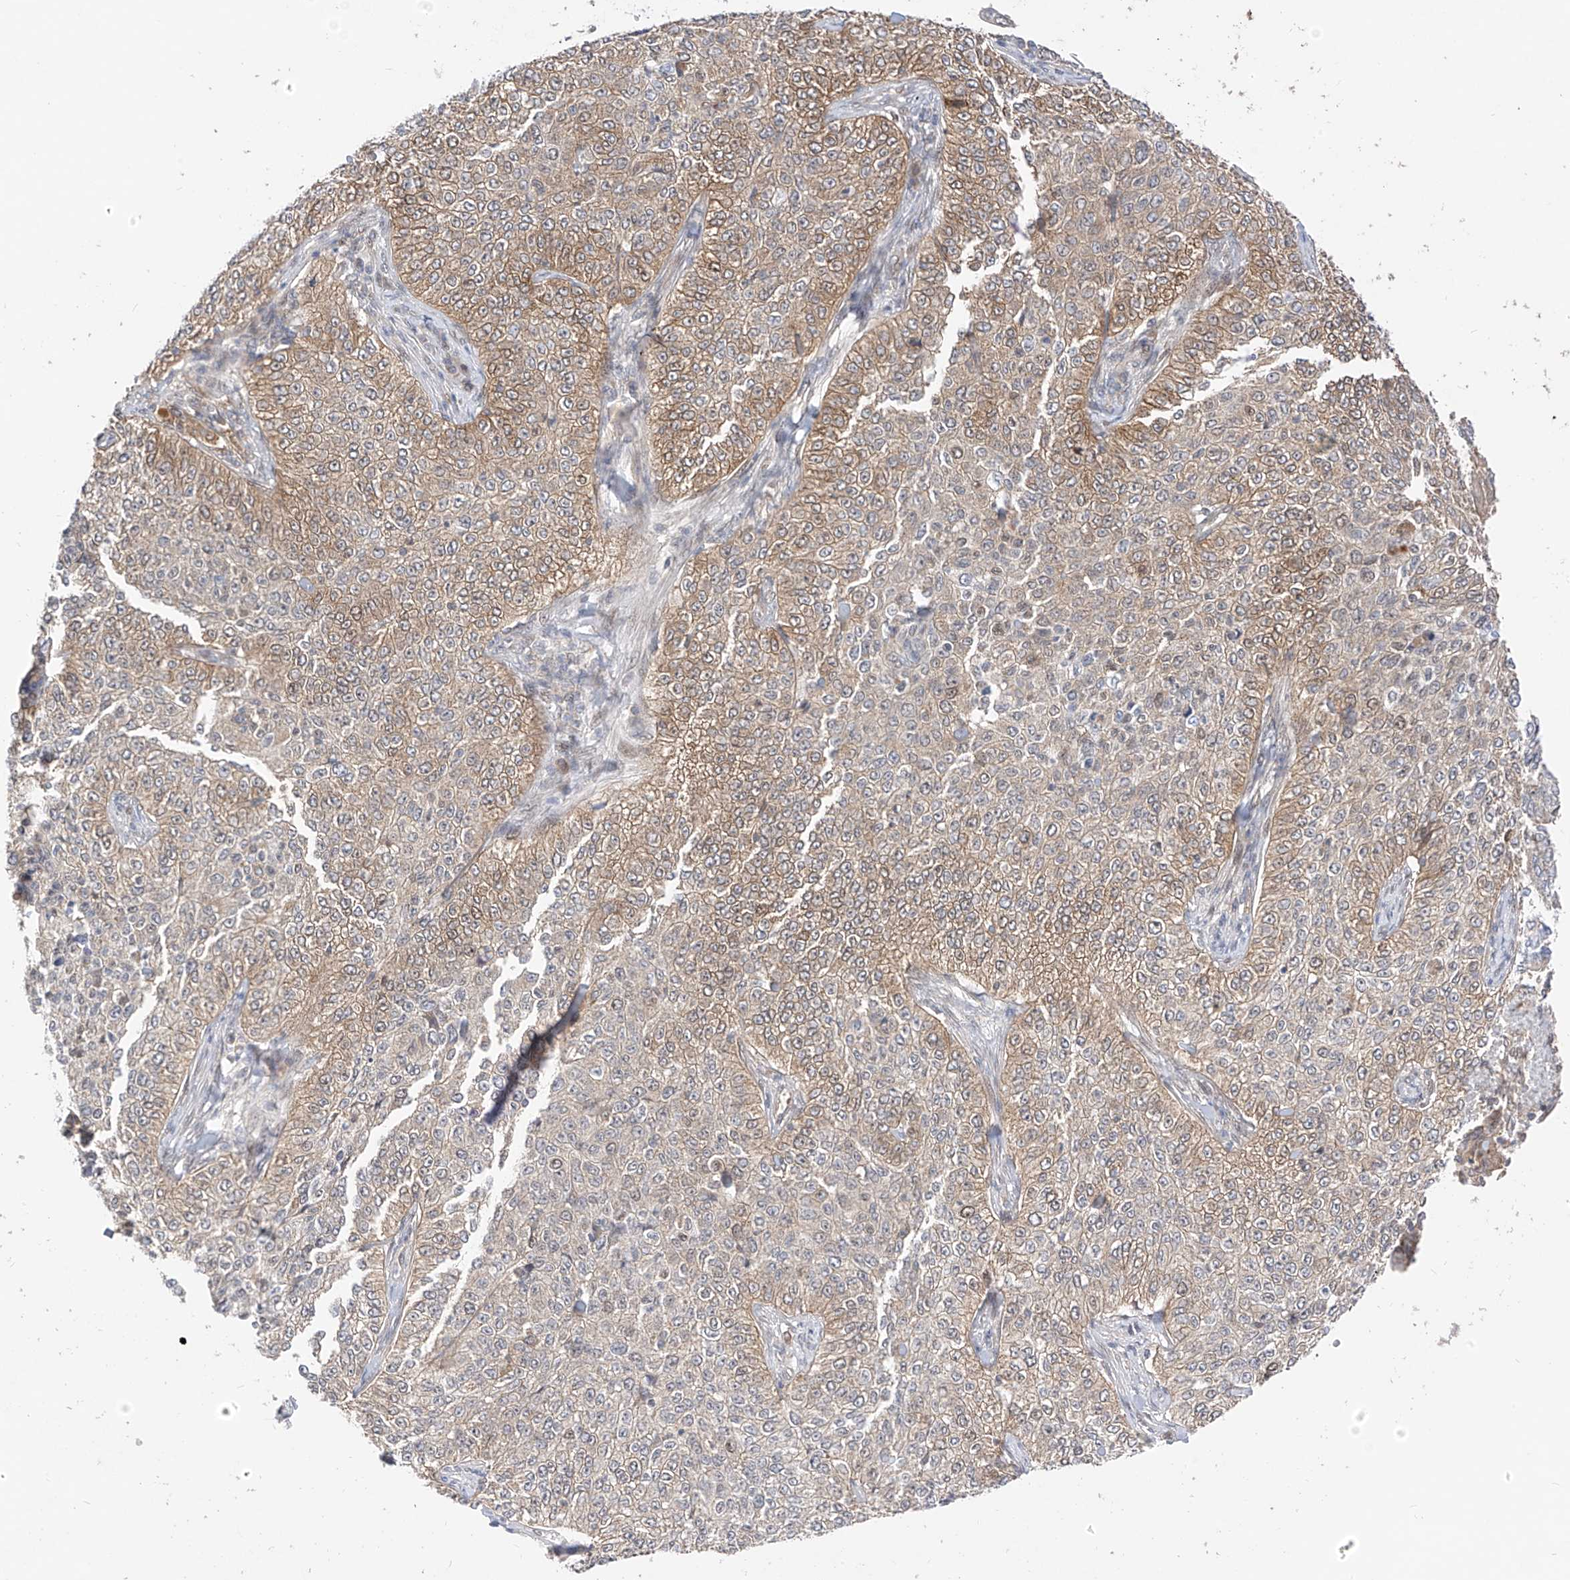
{"staining": {"intensity": "moderate", "quantity": "25%-75%", "location": "cytoplasmic/membranous"}, "tissue": "cervical cancer", "cell_type": "Tumor cells", "image_type": "cancer", "snomed": [{"axis": "morphology", "description": "Squamous cell carcinoma, NOS"}, {"axis": "topography", "description": "Cervix"}], "caption": "This image exhibits IHC staining of cervical squamous cell carcinoma, with medium moderate cytoplasmic/membranous expression in about 25%-75% of tumor cells.", "gene": "MRTFA", "patient": {"sex": "female", "age": 35}}